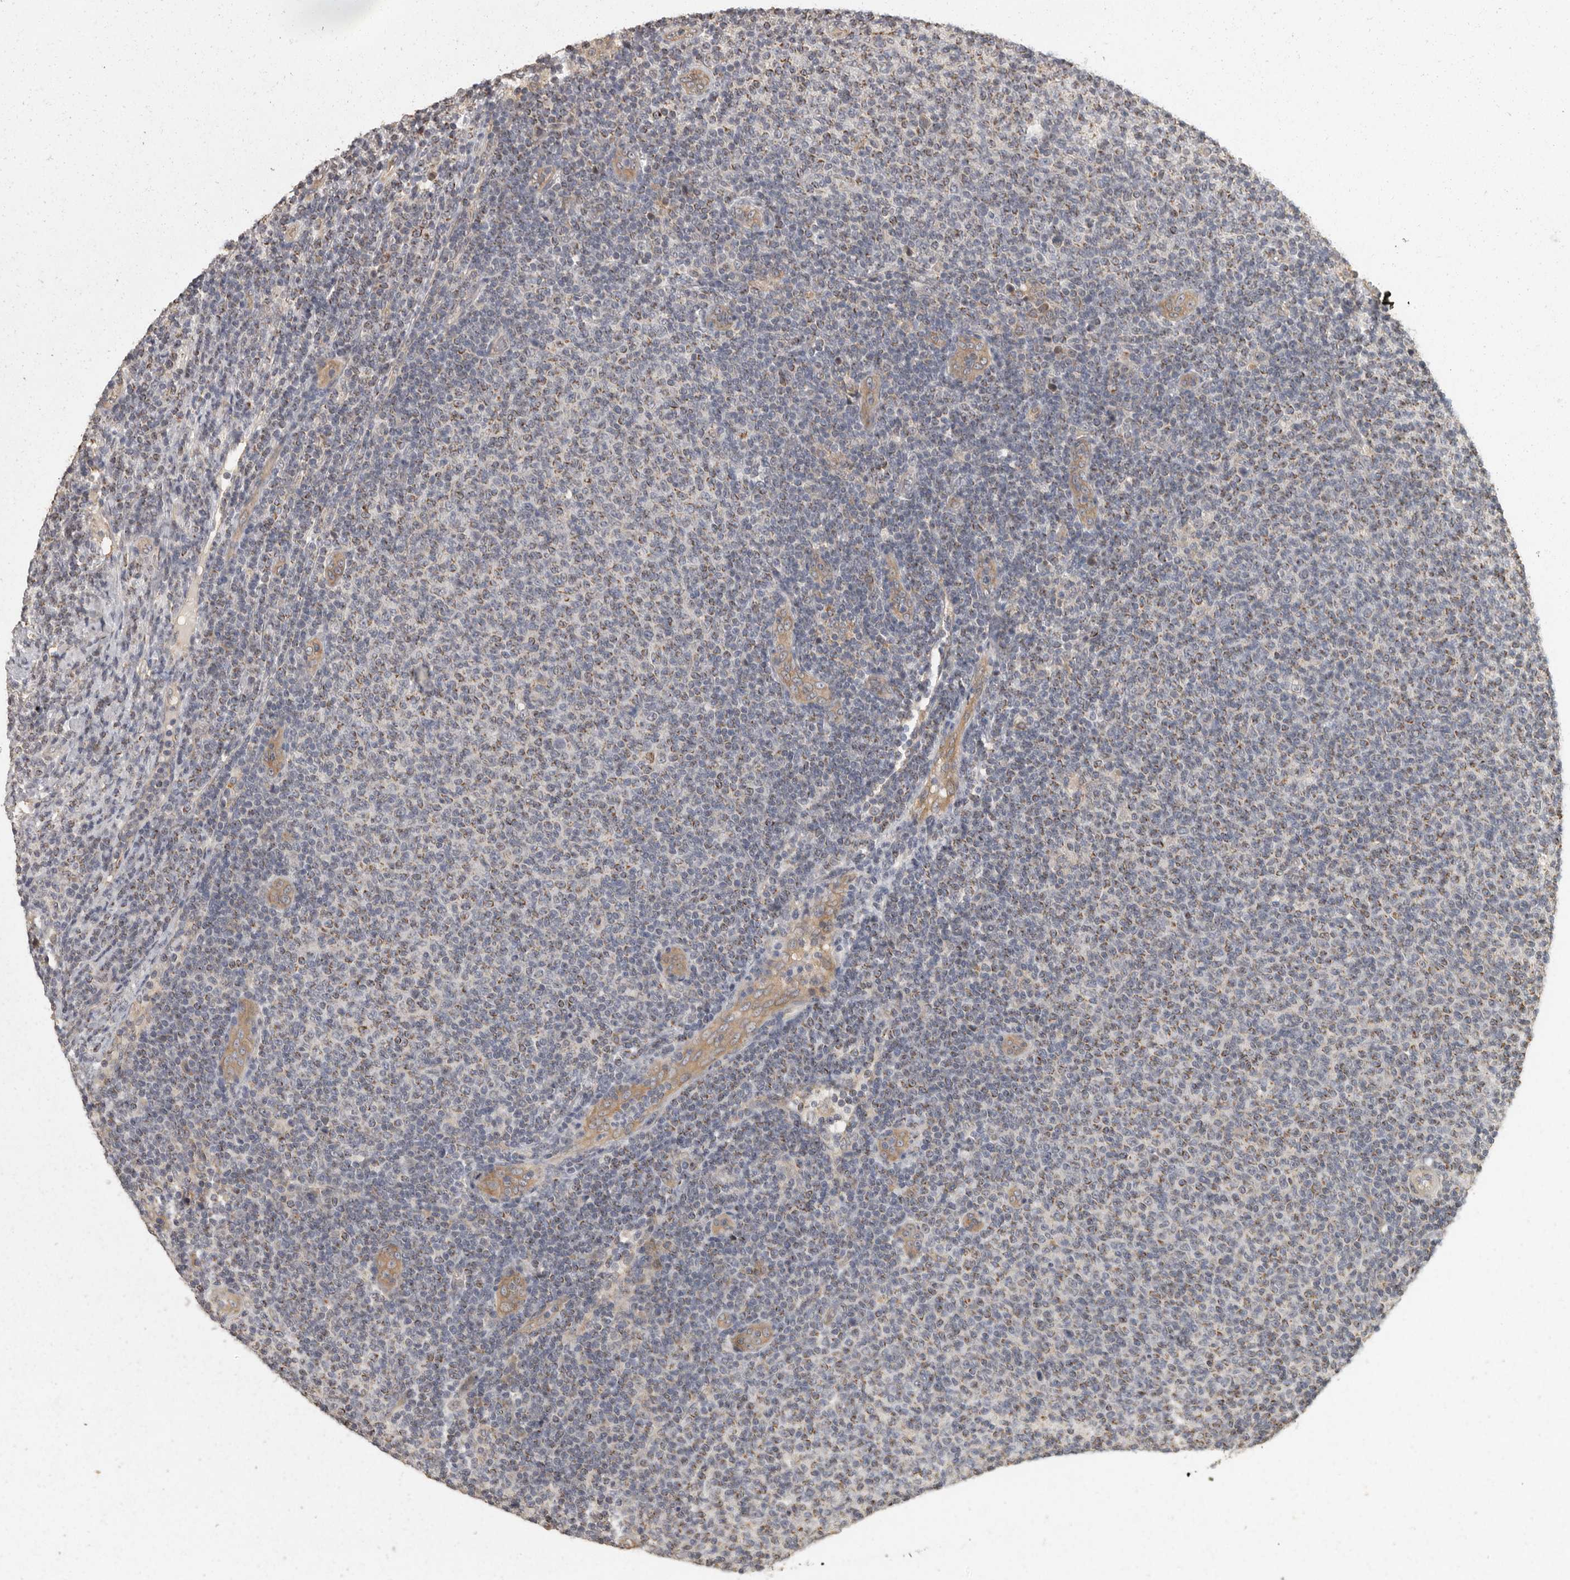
{"staining": {"intensity": "weak", "quantity": "25%-75%", "location": "cytoplasmic/membranous"}, "tissue": "lymphoma", "cell_type": "Tumor cells", "image_type": "cancer", "snomed": [{"axis": "morphology", "description": "Malignant lymphoma, non-Hodgkin's type, Low grade"}, {"axis": "topography", "description": "Lymph node"}], "caption": "Human lymphoma stained with a protein marker demonstrates weak staining in tumor cells.", "gene": "BAIAP2", "patient": {"sex": "male", "age": 66}}